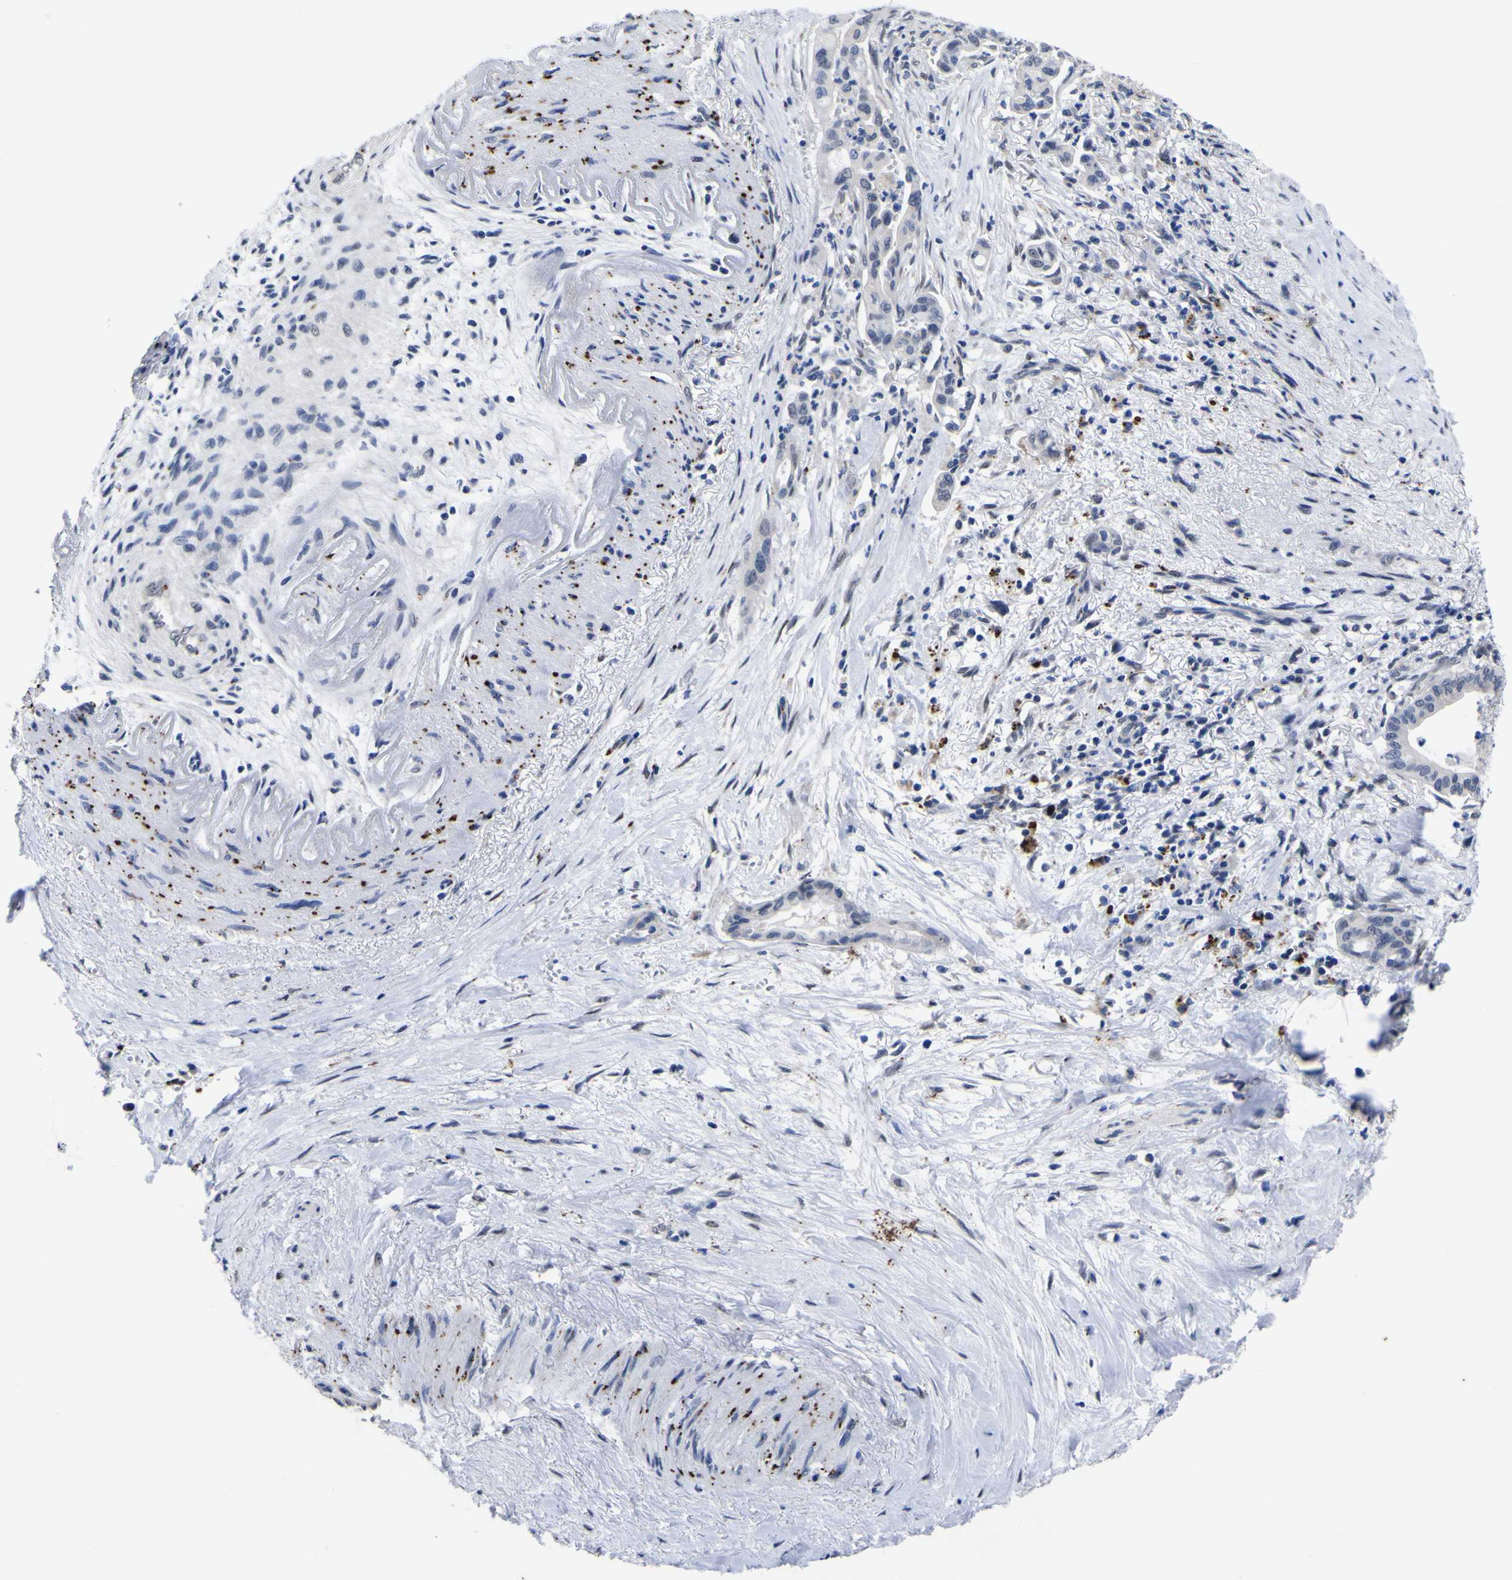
{"staining": {"intensity": "negative", "quantity": "none", "location": "none"}, "tissue": "pancreatic cancer", "cell_type": "Tumor cells", "image_type": "cancer", "snomed": [{"axis": "morphology", "description": "Adenocarcinoma, NOS"}, {"axis": "topography", "description": "Pancreas"}], "caption": "An immunohistochemistry (IHC) micrograph of pancreatic adenocarcinoma is shown. There is no staining in tumor cells of pancreatic adenocarcinoma.", "gene": "IGFLR1", "patient": {"sex": "male", "age": 70}}